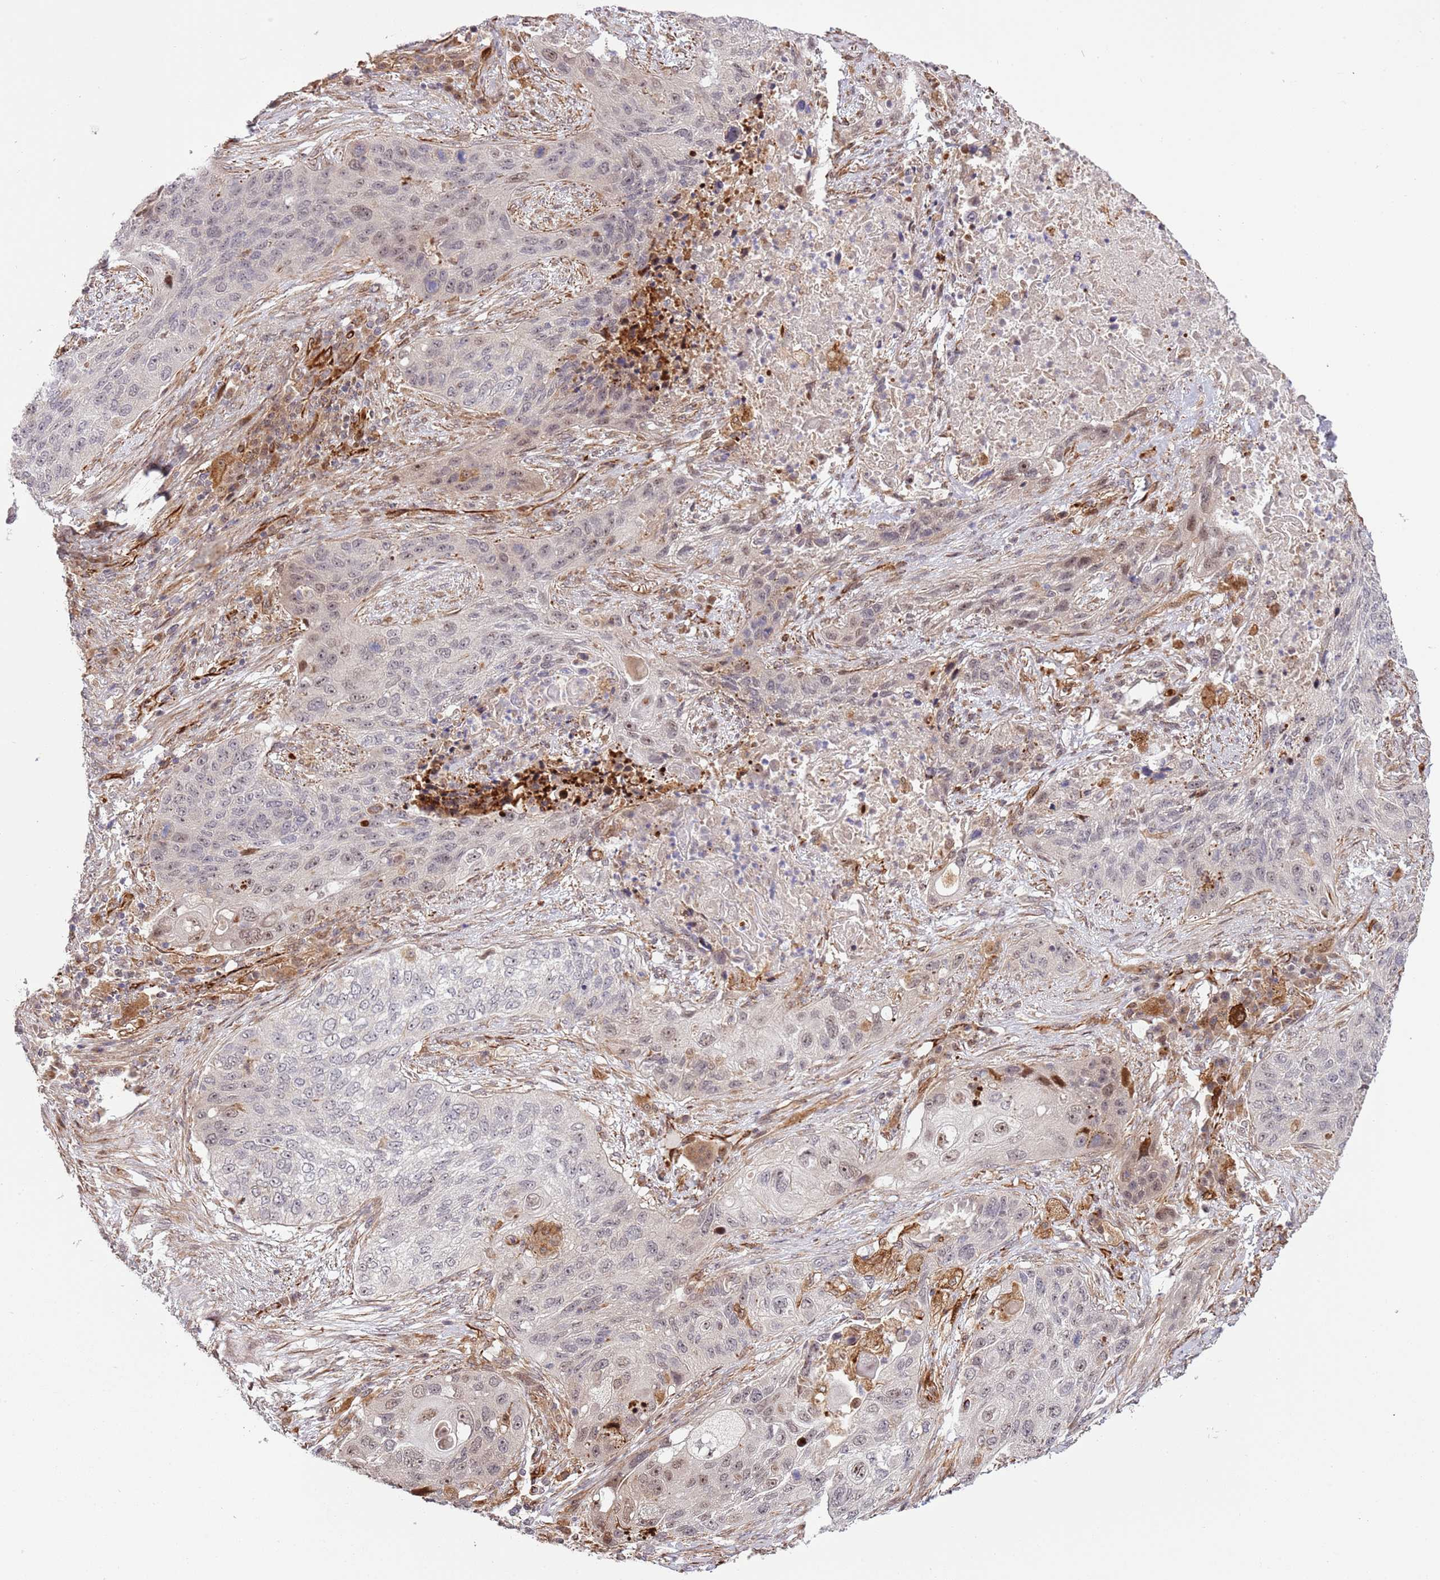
{"staining": {"intensity": "weak", "quantity": "<25%", "location": "nuclear"}, "tissue": "lung cancer", "cell_type": "Tumor cells", "image_type": "cancer", "snomed": [{"axis": "morphology", "description": "Squamous cell carcinoma, NOS"}, {"axis": "topography", "description": "Lung"}], "caption": "DAB (3,3'-diaminobenzidine) immunohistochemical staining of lung cancer (squamous cell carcinoma) demonstrates no significant expression in tumor cells.", "gene": "NEK3", "patient": {"sex": "female", "age": 63}}